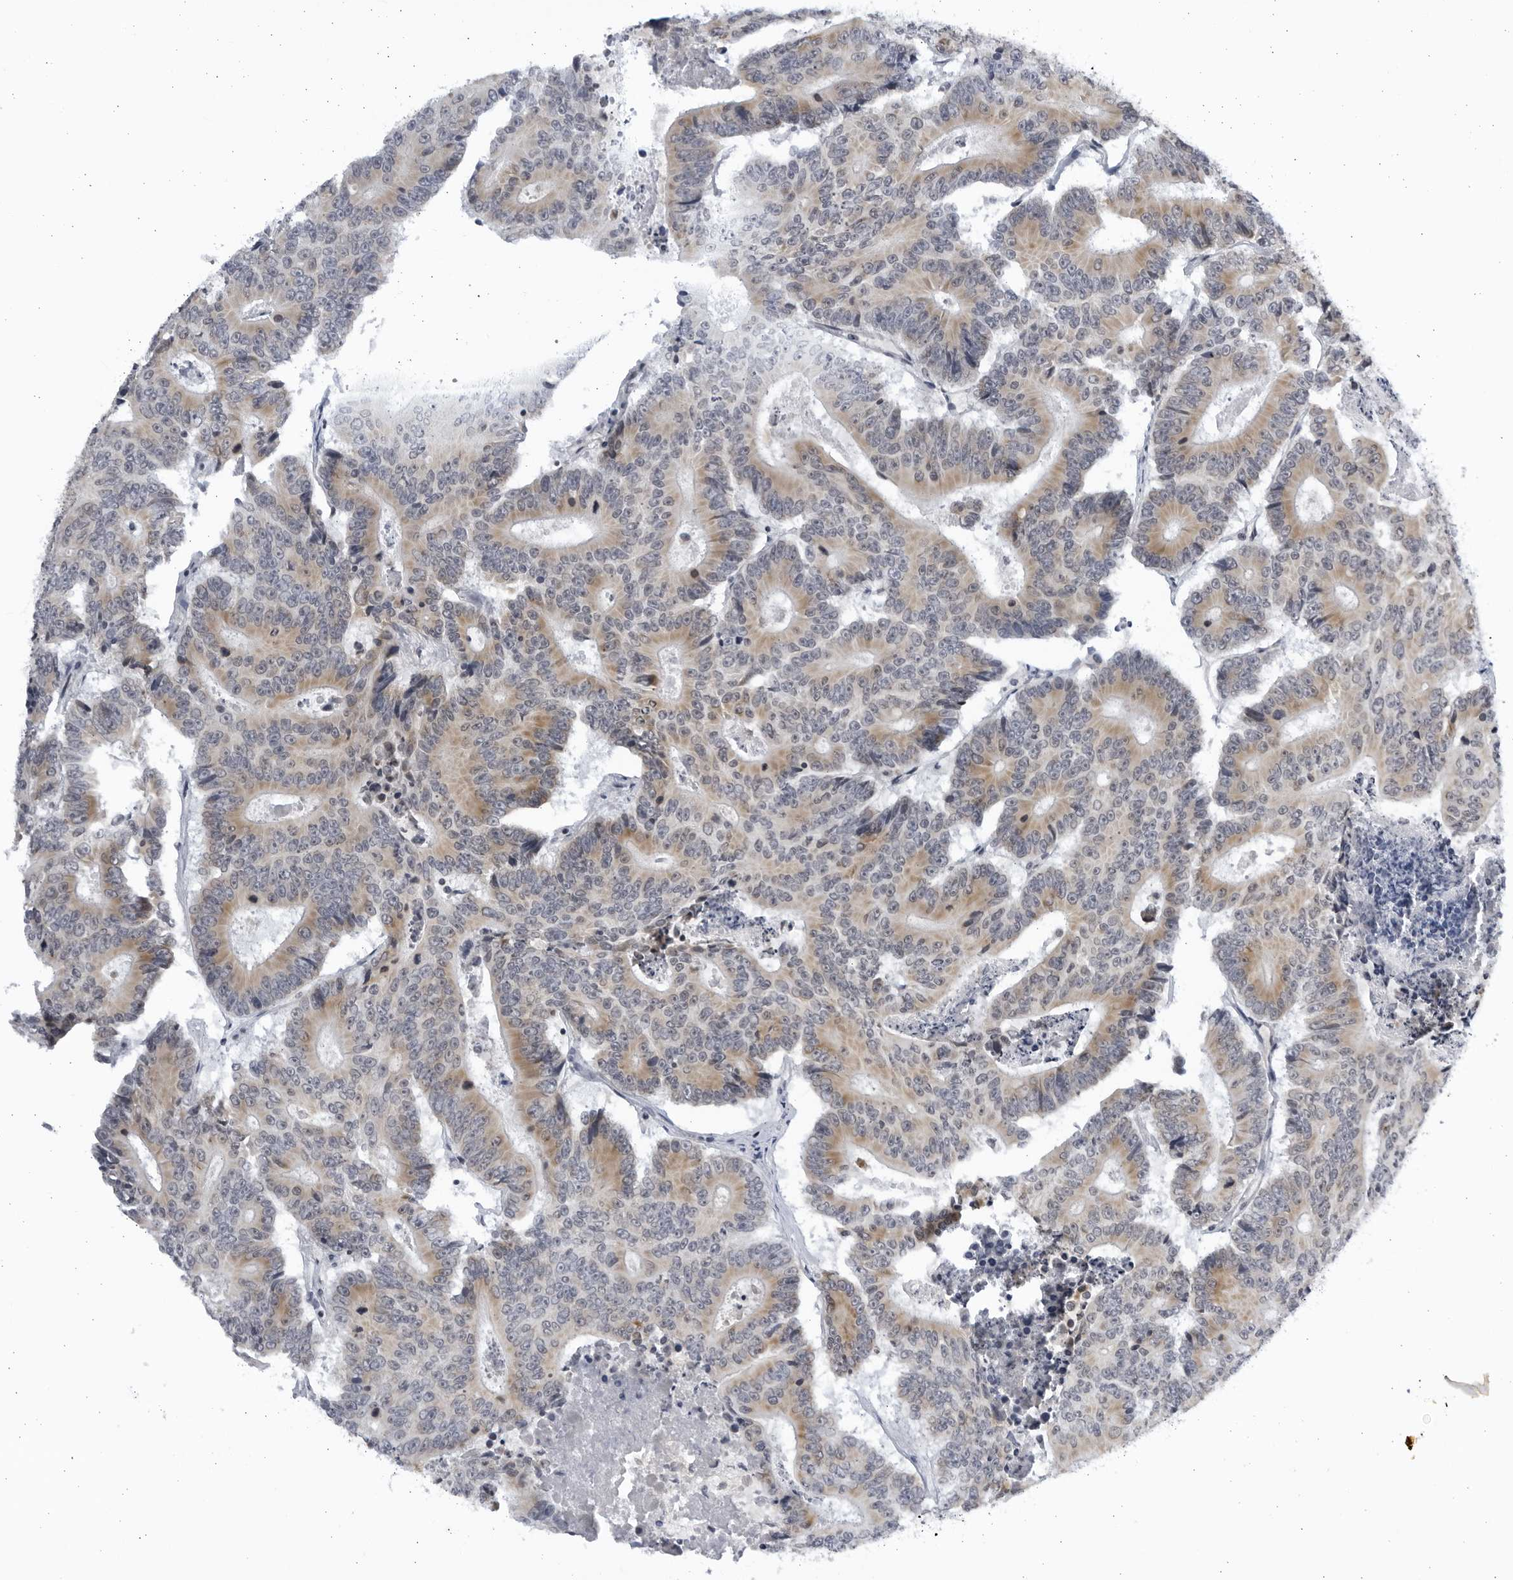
{"staining": {"intensity": "moderate", "quantity": ">75%", "location": "cytoplasmic/membranous"}, "tissue": "colorectal cancer", "cell_type": "Tumor cells", "image_type": "cancer", "snomed": [{"axis": "morphology", "description": "Adenocarcinoma, NOS"}, {"axis": "topography", "description": "Colon"}], "caption": "Colorectal cancer (adenocarcinoma) stained for a protein displays moderate cytoplasmic/membranous positivity in tumor cells.", "gene": "SLC25A22", "patient": {"sex": "male", "age": 83}}